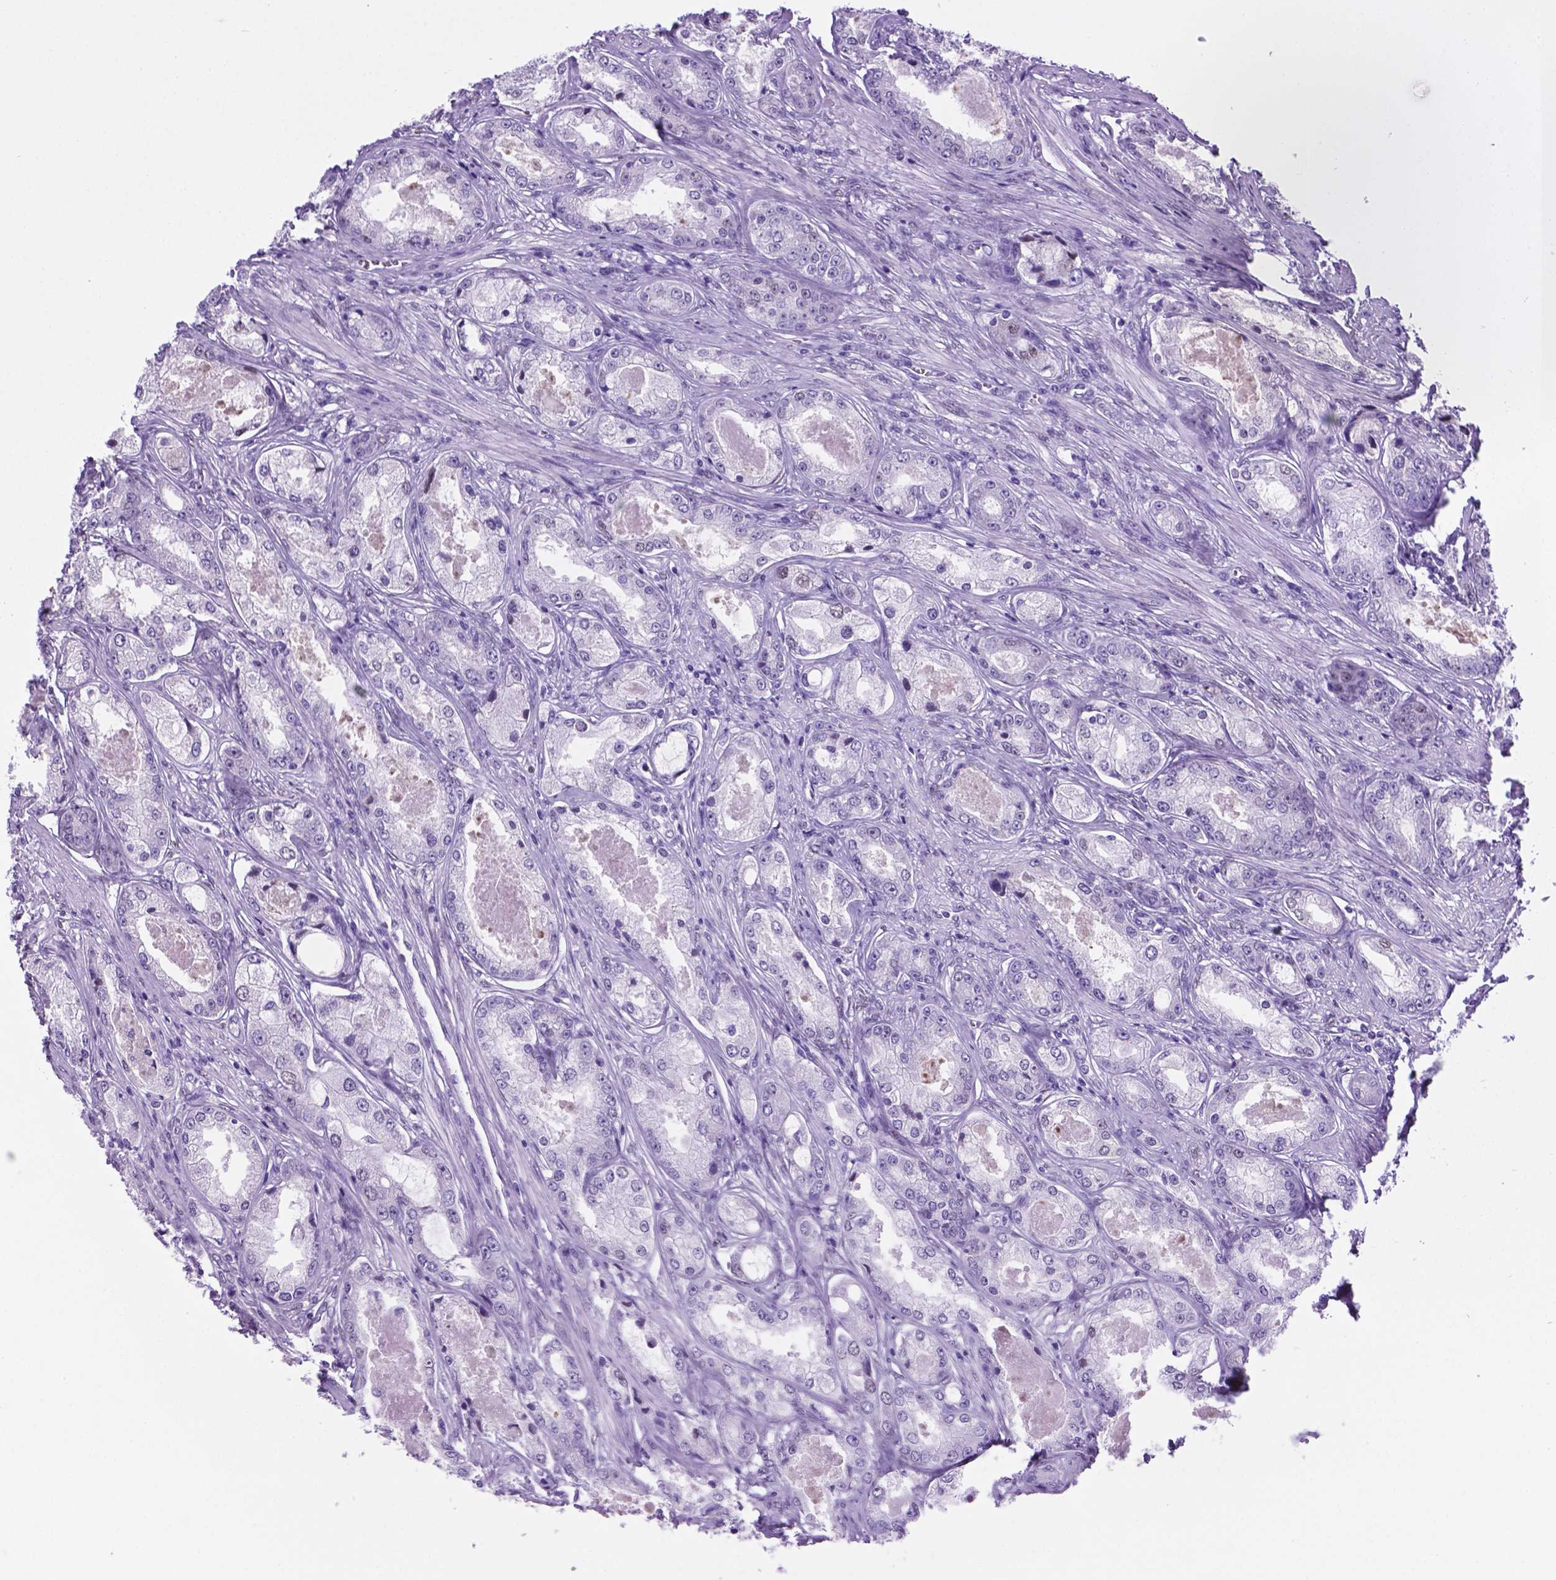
{"staining": {"intensity": "negative", "quantity": "none", "location": "none"}, "tissue": "prostate cancer", "cell_type": "Tumor cells", "image_type": "cancer", "snomed": [{"axis": "morphology", "description": "Adenocarcinoma, Low grade"}, {"axis": "topography", "description": "Prostate"}], "caption": "IHC micrograph of human adenocarcinoma (low-grade) (prostate) stained for a protein (brown), which reveals no expression in tumor cells. (Immunohistochemistry, brightfield microscopy, high magnification).", "gene": "TMEM210", "patient": {"sex": "male", "age": 68}}